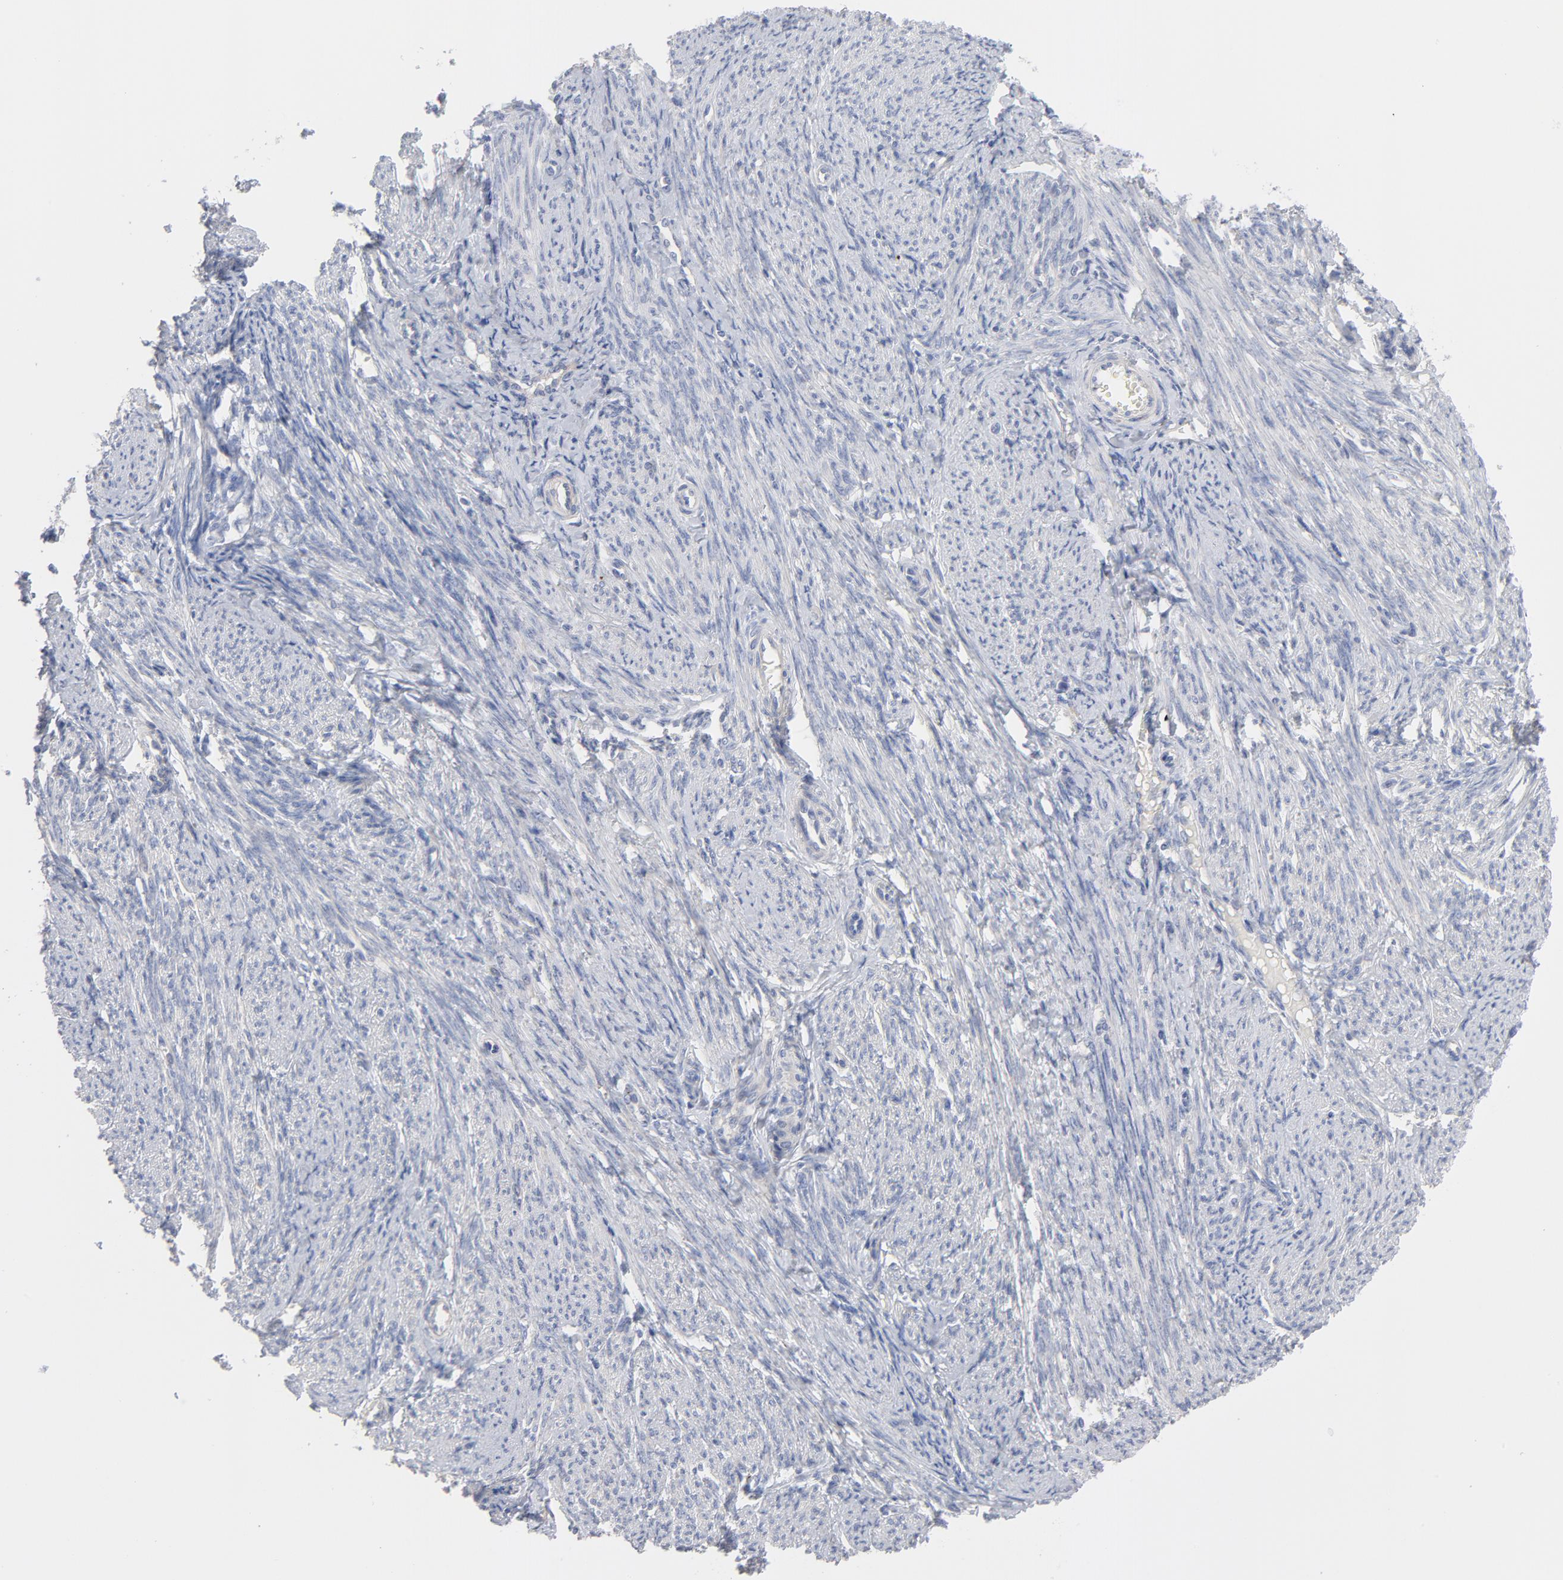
{"staining": {"intensity": "weak", "quantity": "<25%", "location": "cytoplasmic/membranous"}, "tissue": "smooth muscle", "cell_type": "Smooth muscle cells", "image_type": "normal", "snomed": [{"axis": "morphology", "description": "Normal tissue, NOS"}, {"axis": "topography", "description": "Smooth muscle"}, {"axis": "topography", "description": "Cervix"}], "caption": "Photomicrograph shows no significant protein expression in smooth muscle cells of unremarkable smooth muscle.", "gene": "CPE", "patient": {"sex": "female", "age": 70}}